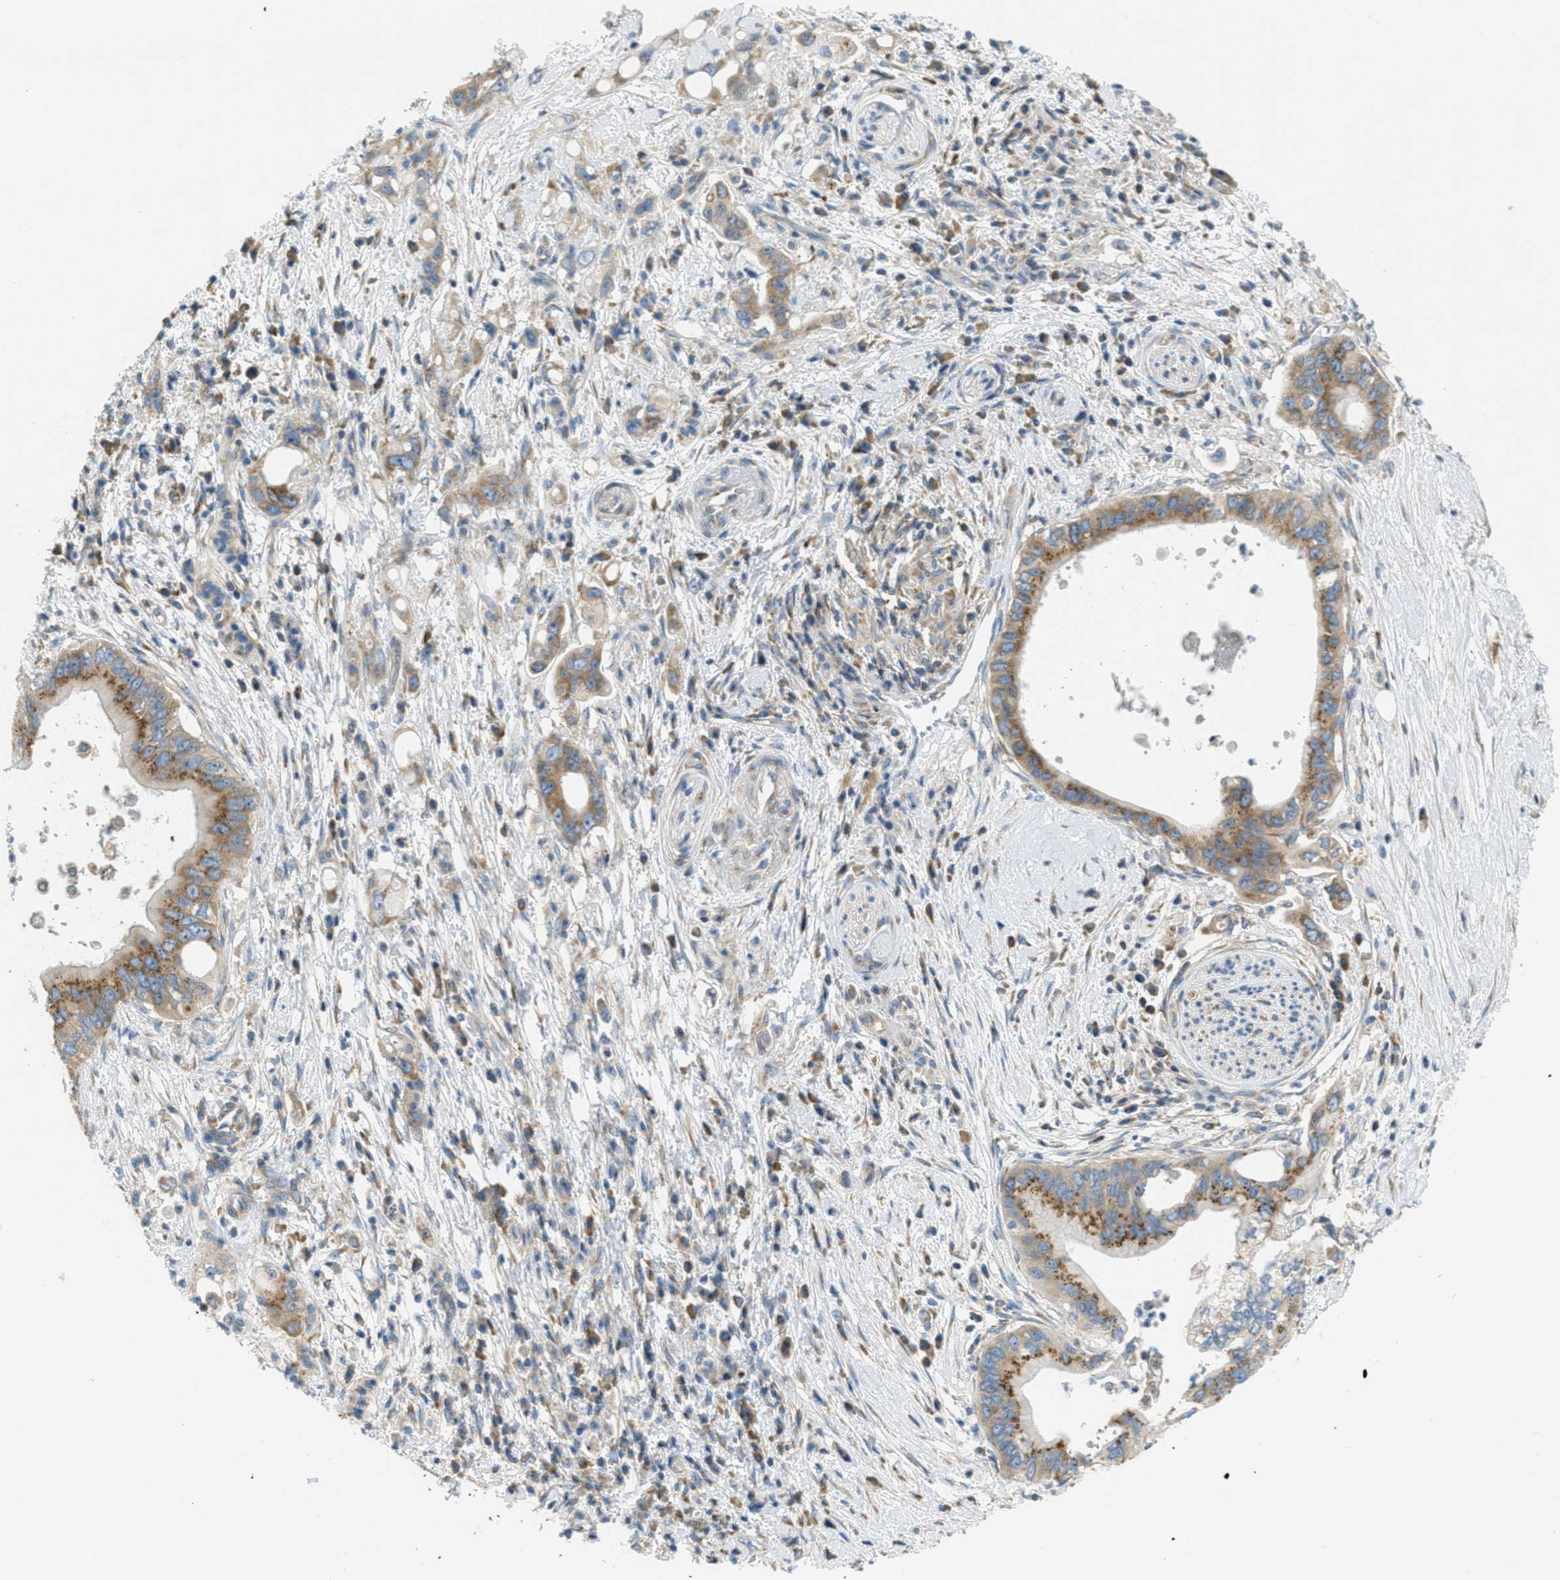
{"staining": {"intensity": "moderate", "quantity": ">75%", "location": "cytoplasmic/membranous"}, "tissue": "pancreatic cancer", "cell_type": "Tumor cells", "image_type": "cancer", "snomed": [{"axis": "morphology", "description": "Adenocarcinoma, NOS"}, {"axis": "topography", "description": "Pancreas"}], "caption": "IHC of pancreatic cancer shows medium levels of moderate cytoplasmic/membranous positivity in approximately >75% of tumor cells.", "gene": "ABCF1", "patient": {"sex": "female", "age": 73}}